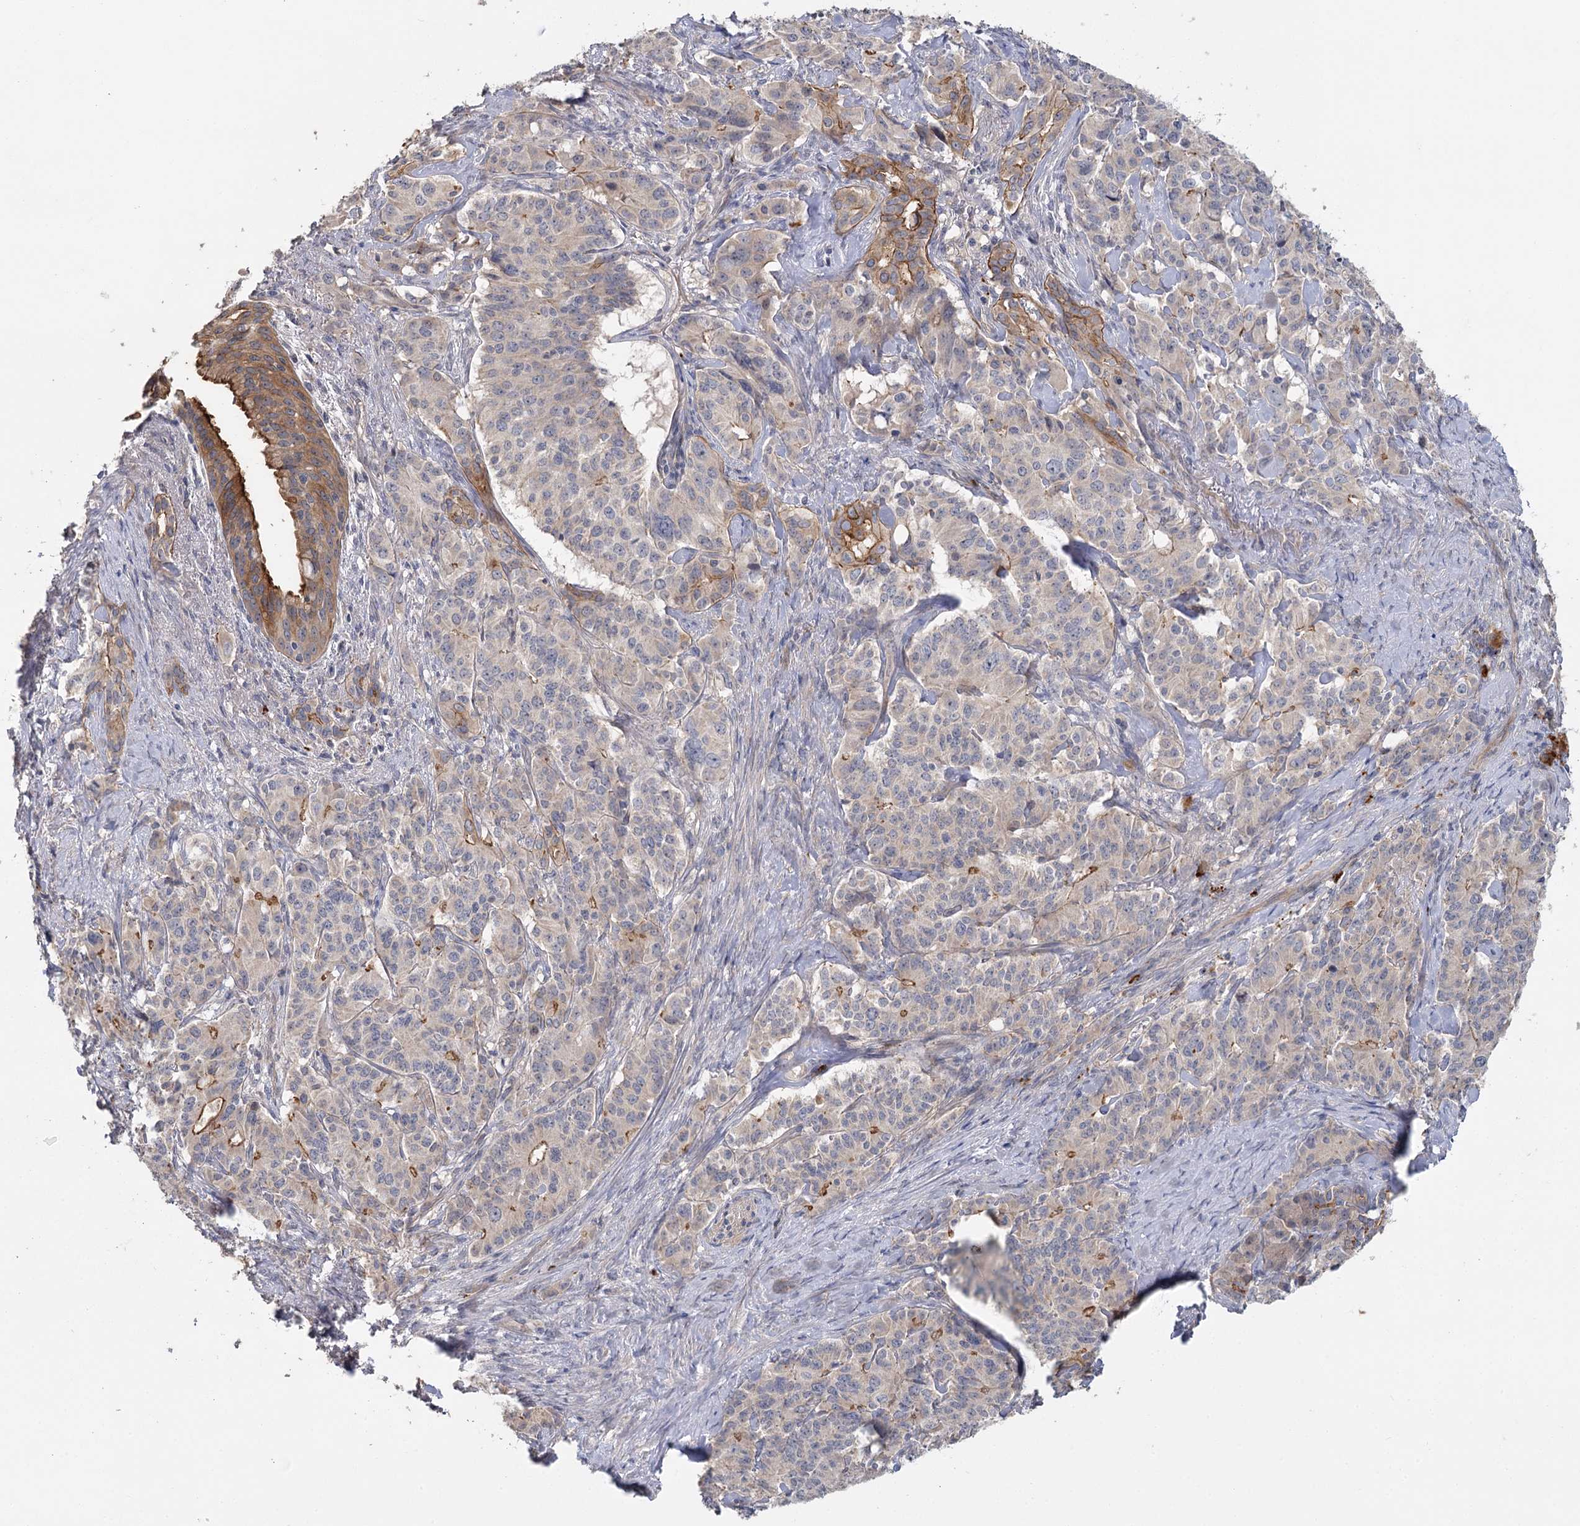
{"staining": {"intensity": "moderate", "quantity": "<25%", "location": "cytoplasmic/membranous"}, "tissue": "pancreatic cancer", "cell_type": "Tumor cells", "image_type": "cancer", "snomed": [{"axis": "morphology", "description": "Adenocarcinoma, NOS"}, {"axis": "topography", "description": "Pancreas"}], "caption": "Human pancreatic cancer stained with a protein marker reveals moderate staining in tumor cells.", "gene": "ANGPTL5", "patient": {"sex": "female", "age": 74}}